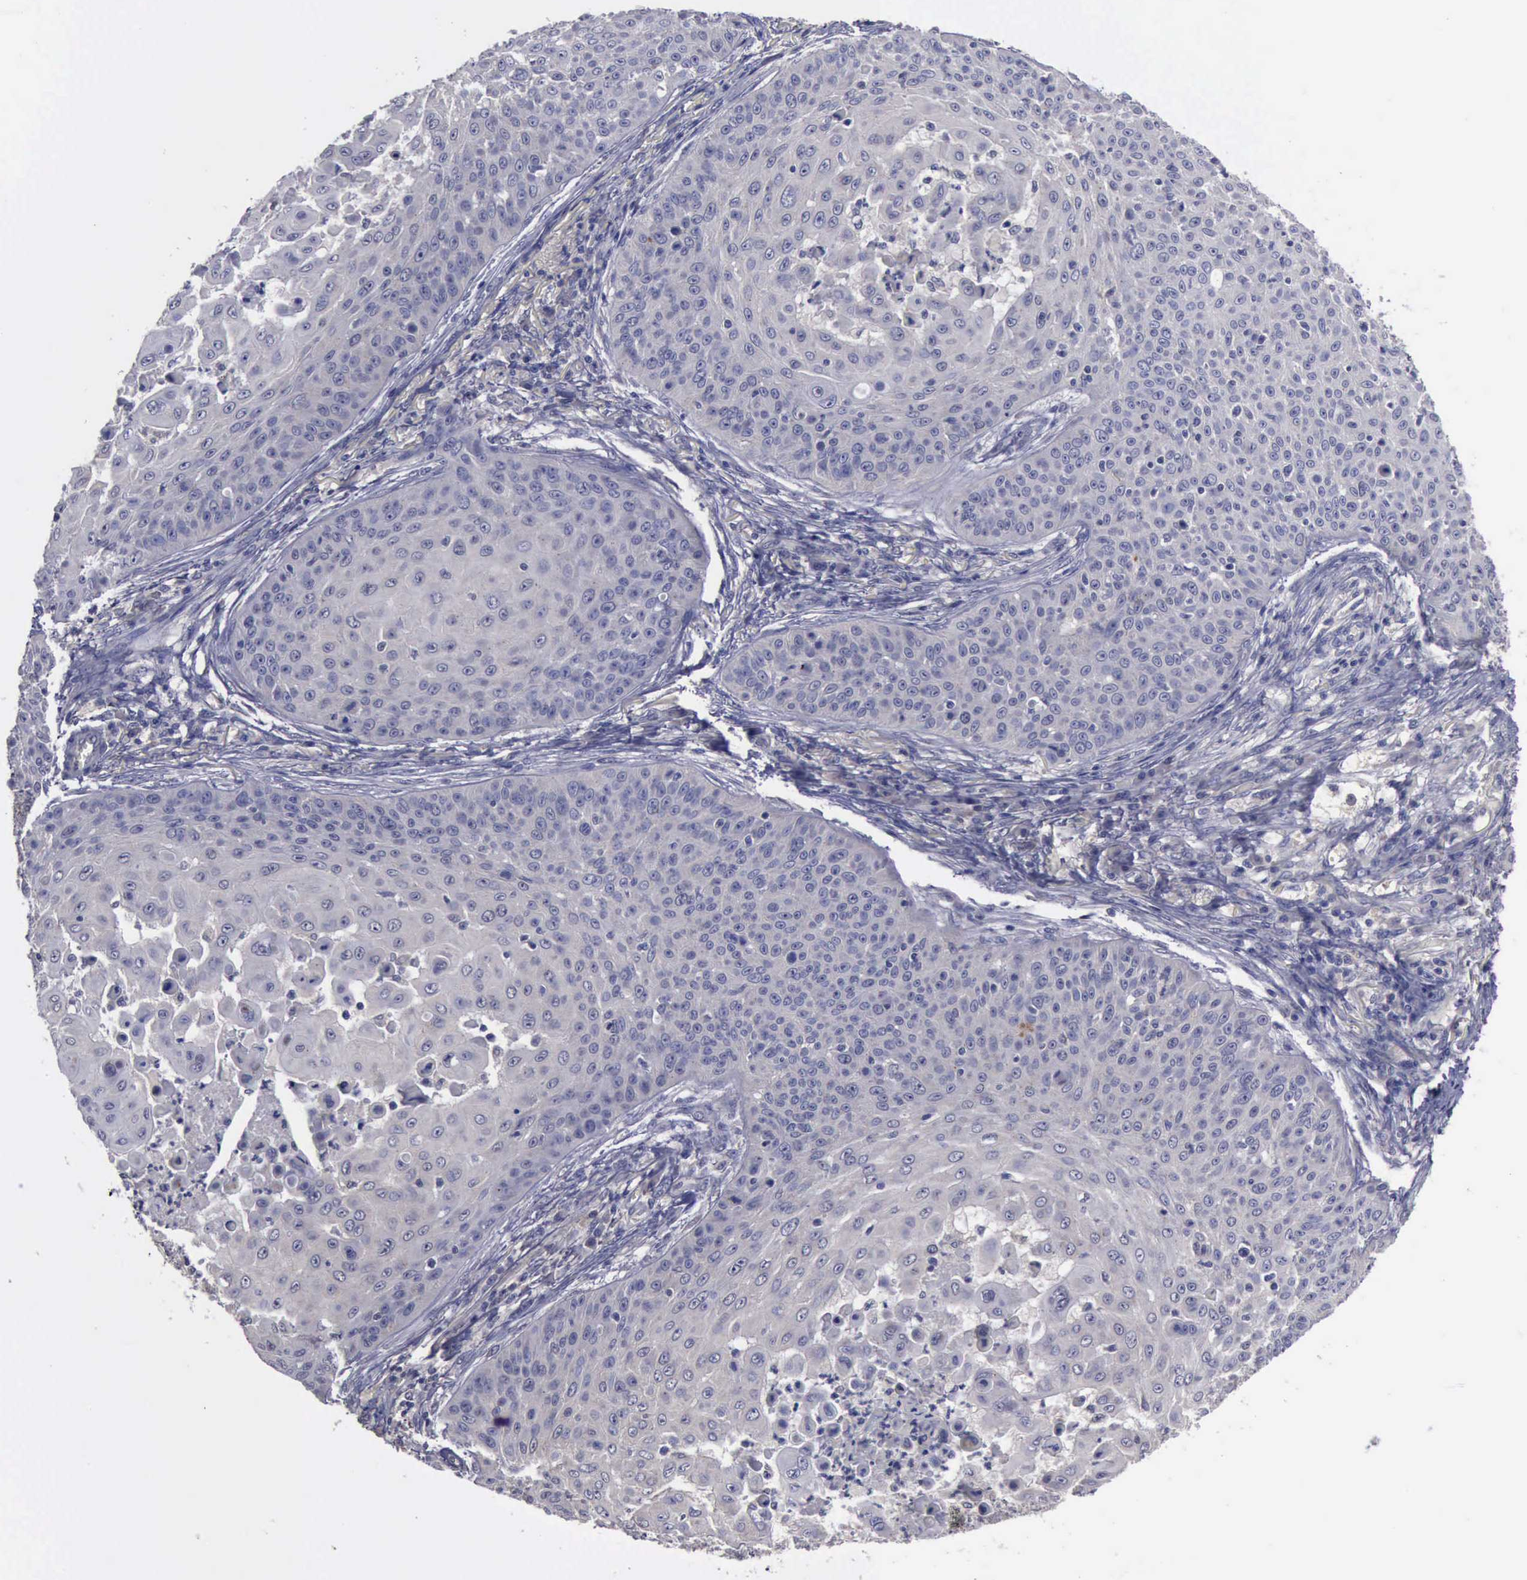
{"staining": {"intensity": "negative", "quantity": "none", "location": "none"}, "tissue": "skin cancer", "cell_type": "Tumor cells", "image_type": "cancer", "snomed": [{"axis": "morphology", "description": "Squamous cell carcinoma, NOS"}, {"axis": "topography", "description": "Skin"}], "caption": "Human skin cancer (squamous cell carcinoma) stained for a protein using immunohistochemistry (IHC) demonstrates no staining in tumor cells.", "gene": "PHKA1", "patient": {"sex": "male", "age": 82}}